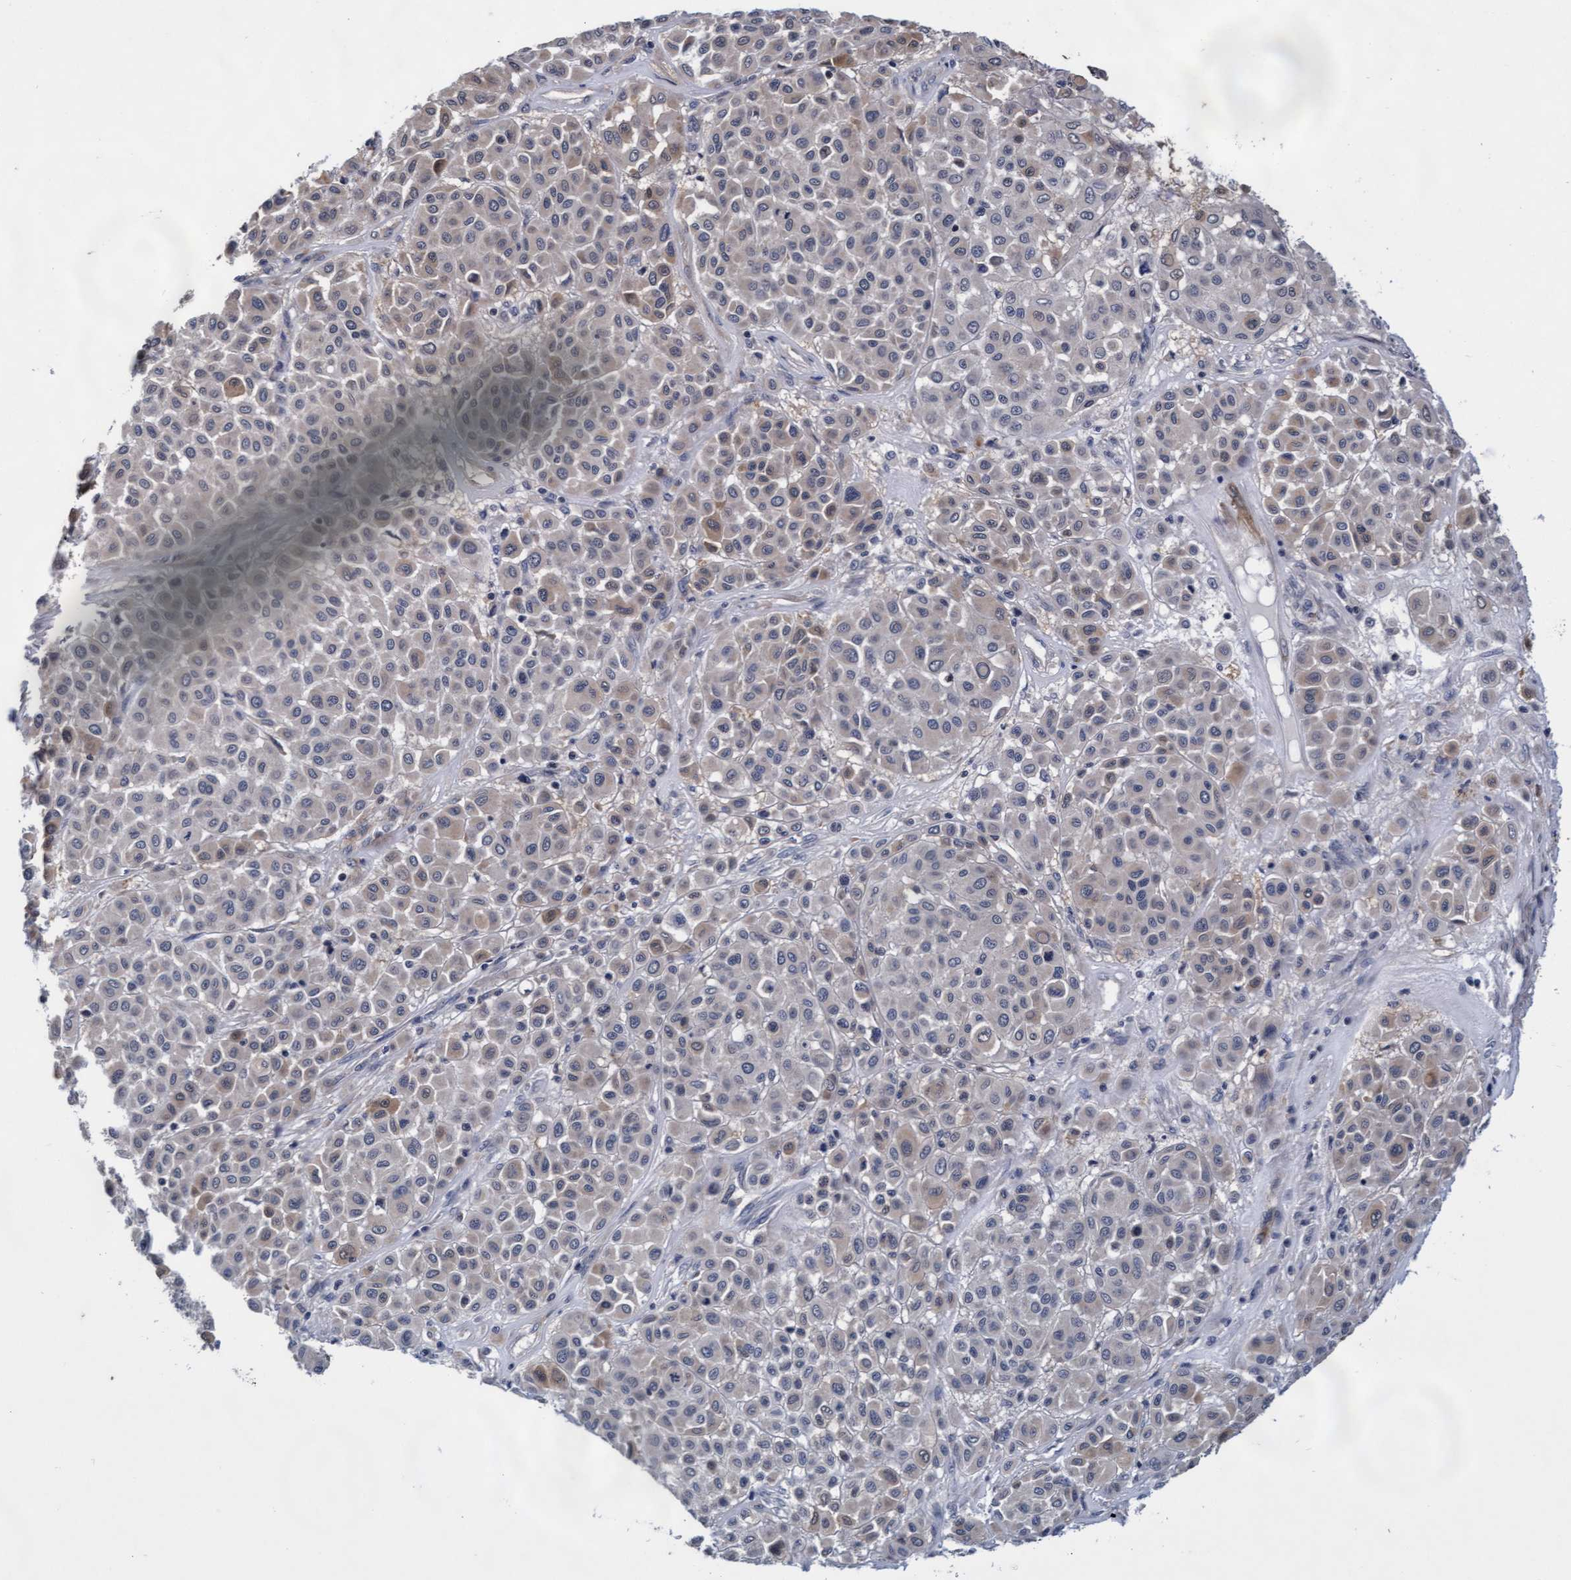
{"staining": {"intensity": "weak", "quantity": "<25%", "location": "cytoplasmic/membranous"}, "tissue": "melanoma", "cell_type": "Tumor cells", "image_type": "cancer", "snomed": [{"axis": "morphology", "description": "Malignant melanoma, Metastatic site"}, {"axis": "topography", "description": "Soft tissue"}], "caption": "Human malignant melanoma (metastatic site) stained for a protein using immunohistochemistry (IHC) shows no staining in tumor cells.", "gene": "EFCAB13", "patient": {"sex": "male", "age": 41}}